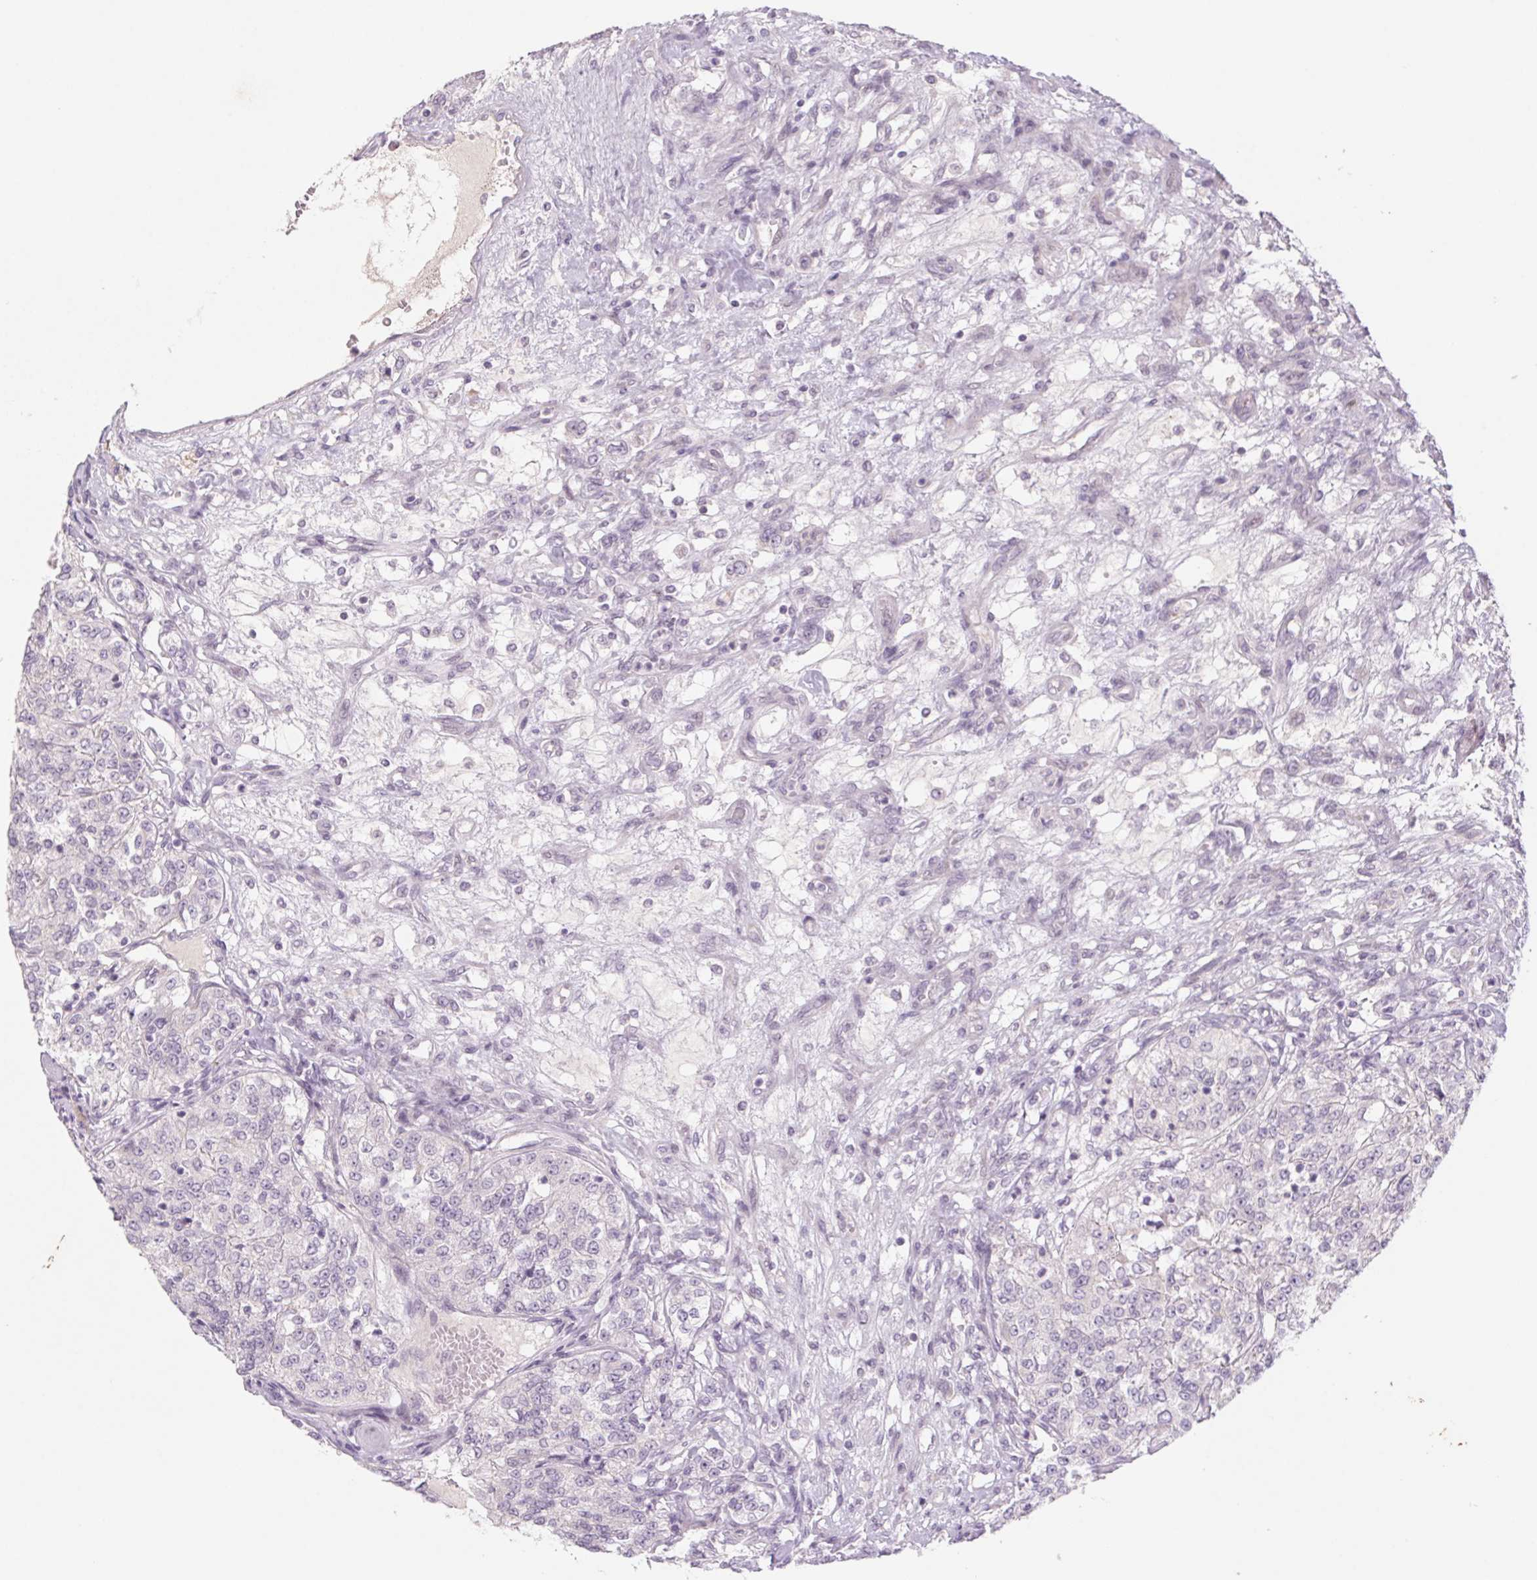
{"staining": {"intensity": "negative", "quantity": "none", "location": "none"}, "tissue": "renal cancer", "cell_type": "Tumor cells", "image_type": "cancer", "snomed": [{"axis": "morphology", "description": "Adenocarcinoma, NOS"}, {"axis": "topography", "description": "Kidney"}], "caption": "Renal adenocarcinoma was stained to show a protein in brown. There is no significant positivity in tumor cells. Nuclei are stained in blue.", "gene": "KRT1", "patient": {"sex": "female", "age": 63}}